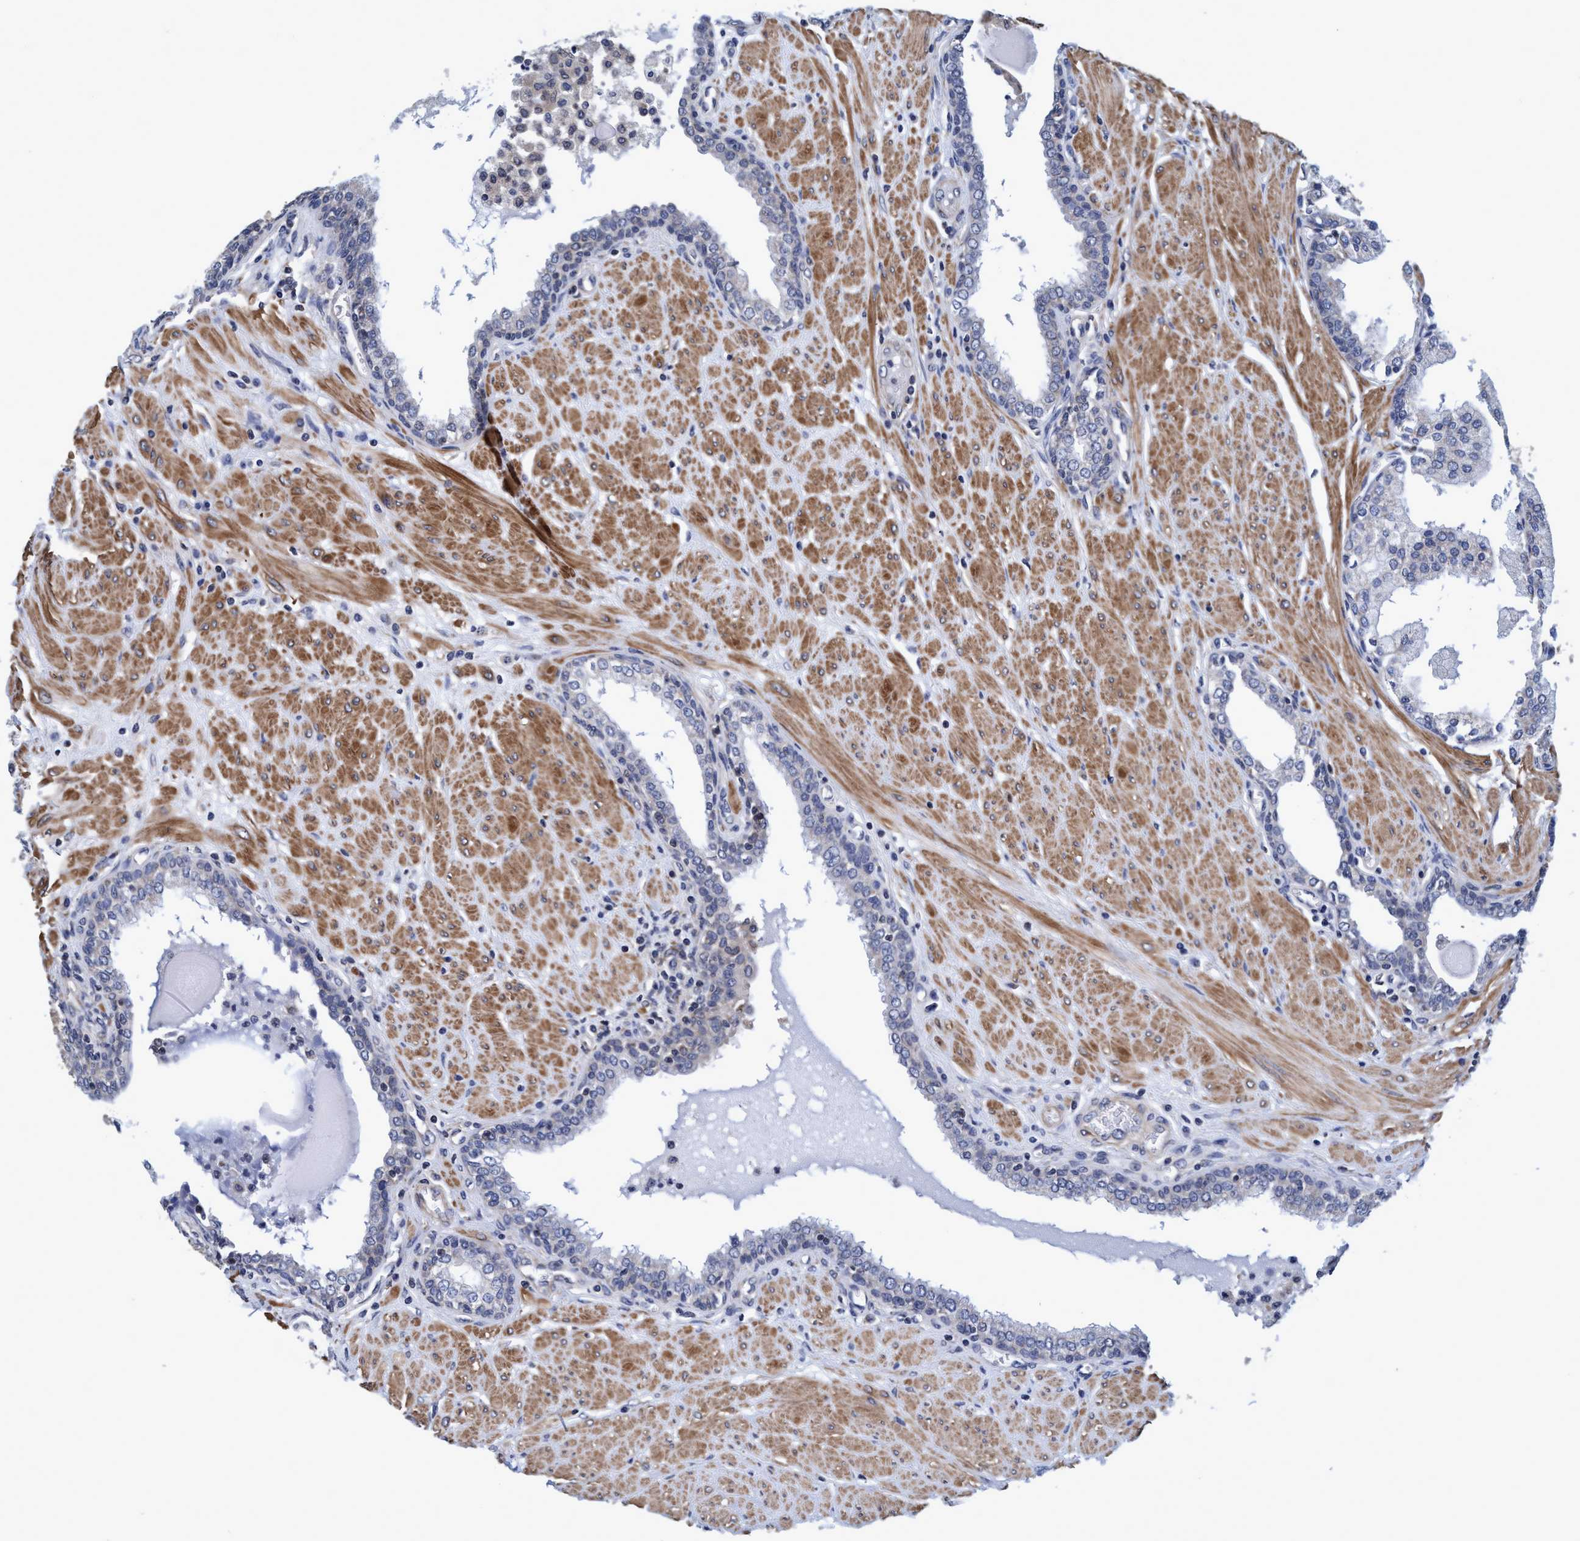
{"staining": {"intensity": "weak", "quantity": "<25%", "location": "cytoplasmic/membranous"}, "tissue": "prostate", "cell_type": "Glandular cells", "image_type": "normal", "snomed": [{"axis": "morphology", "description": "Normal tissue, NOS"}, {"axis": "topography", "description": "Prostate"}], "caption": "Glandular cells show no significant positivity in unremarkable prostate. The staining is performed using DAB brown chromogen with nuclei counter-stained in using hematoxylin.", "gene": "CALCOCO2", "patient": {"sex": "male", "age": 51}}